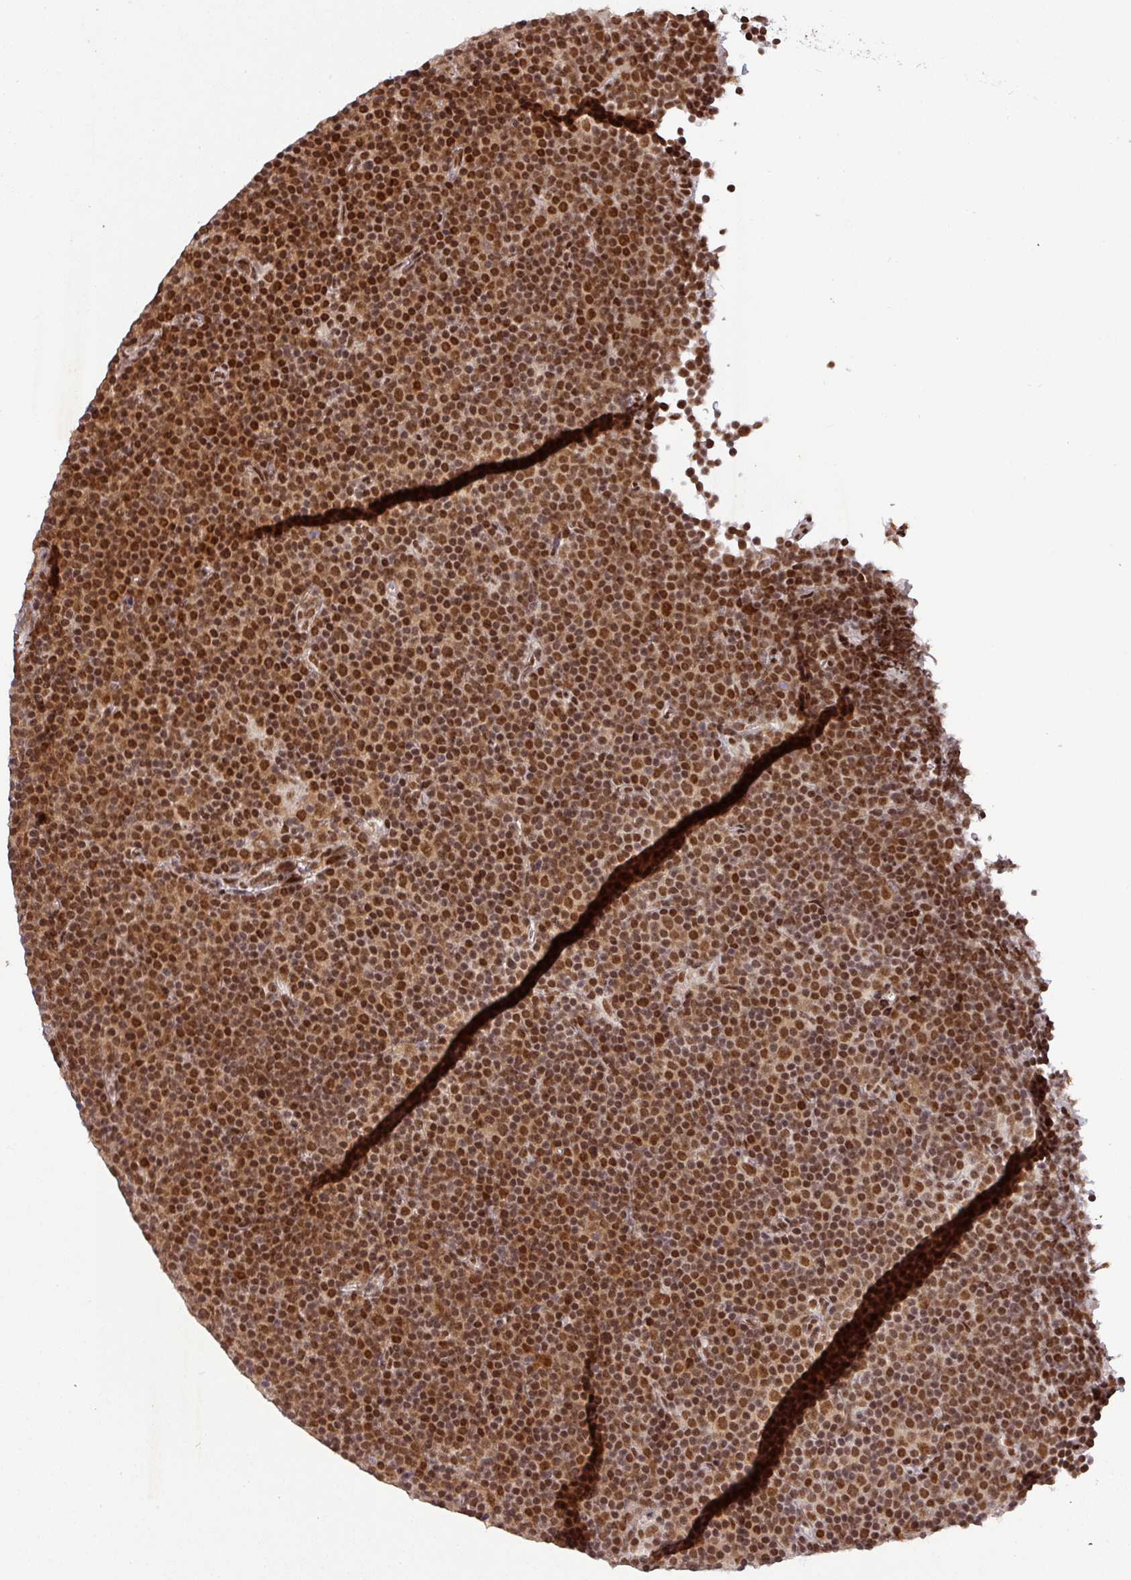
{"staining": {"intensity": "strong", "quantity": ">75%", "location": "nuclear"}, "tissue": "lymphoma", "cell_type": "Tumor cells", "image_type": "cancer", "snomed": [{"axis": "morphology", "description": "Malignant lymphoma, non-Hodgkin's type, Low grade"}, {"axis": "topography", "description": "Lymph node"}], "caption": "Tumor cells exhibit strong nuclear staining in about >75% of cells in malignant lymphoma, non-Hodgkin's type (low-grade).", "gene": "SRSF2", "patient": {"sex": "female", "age": 67}}